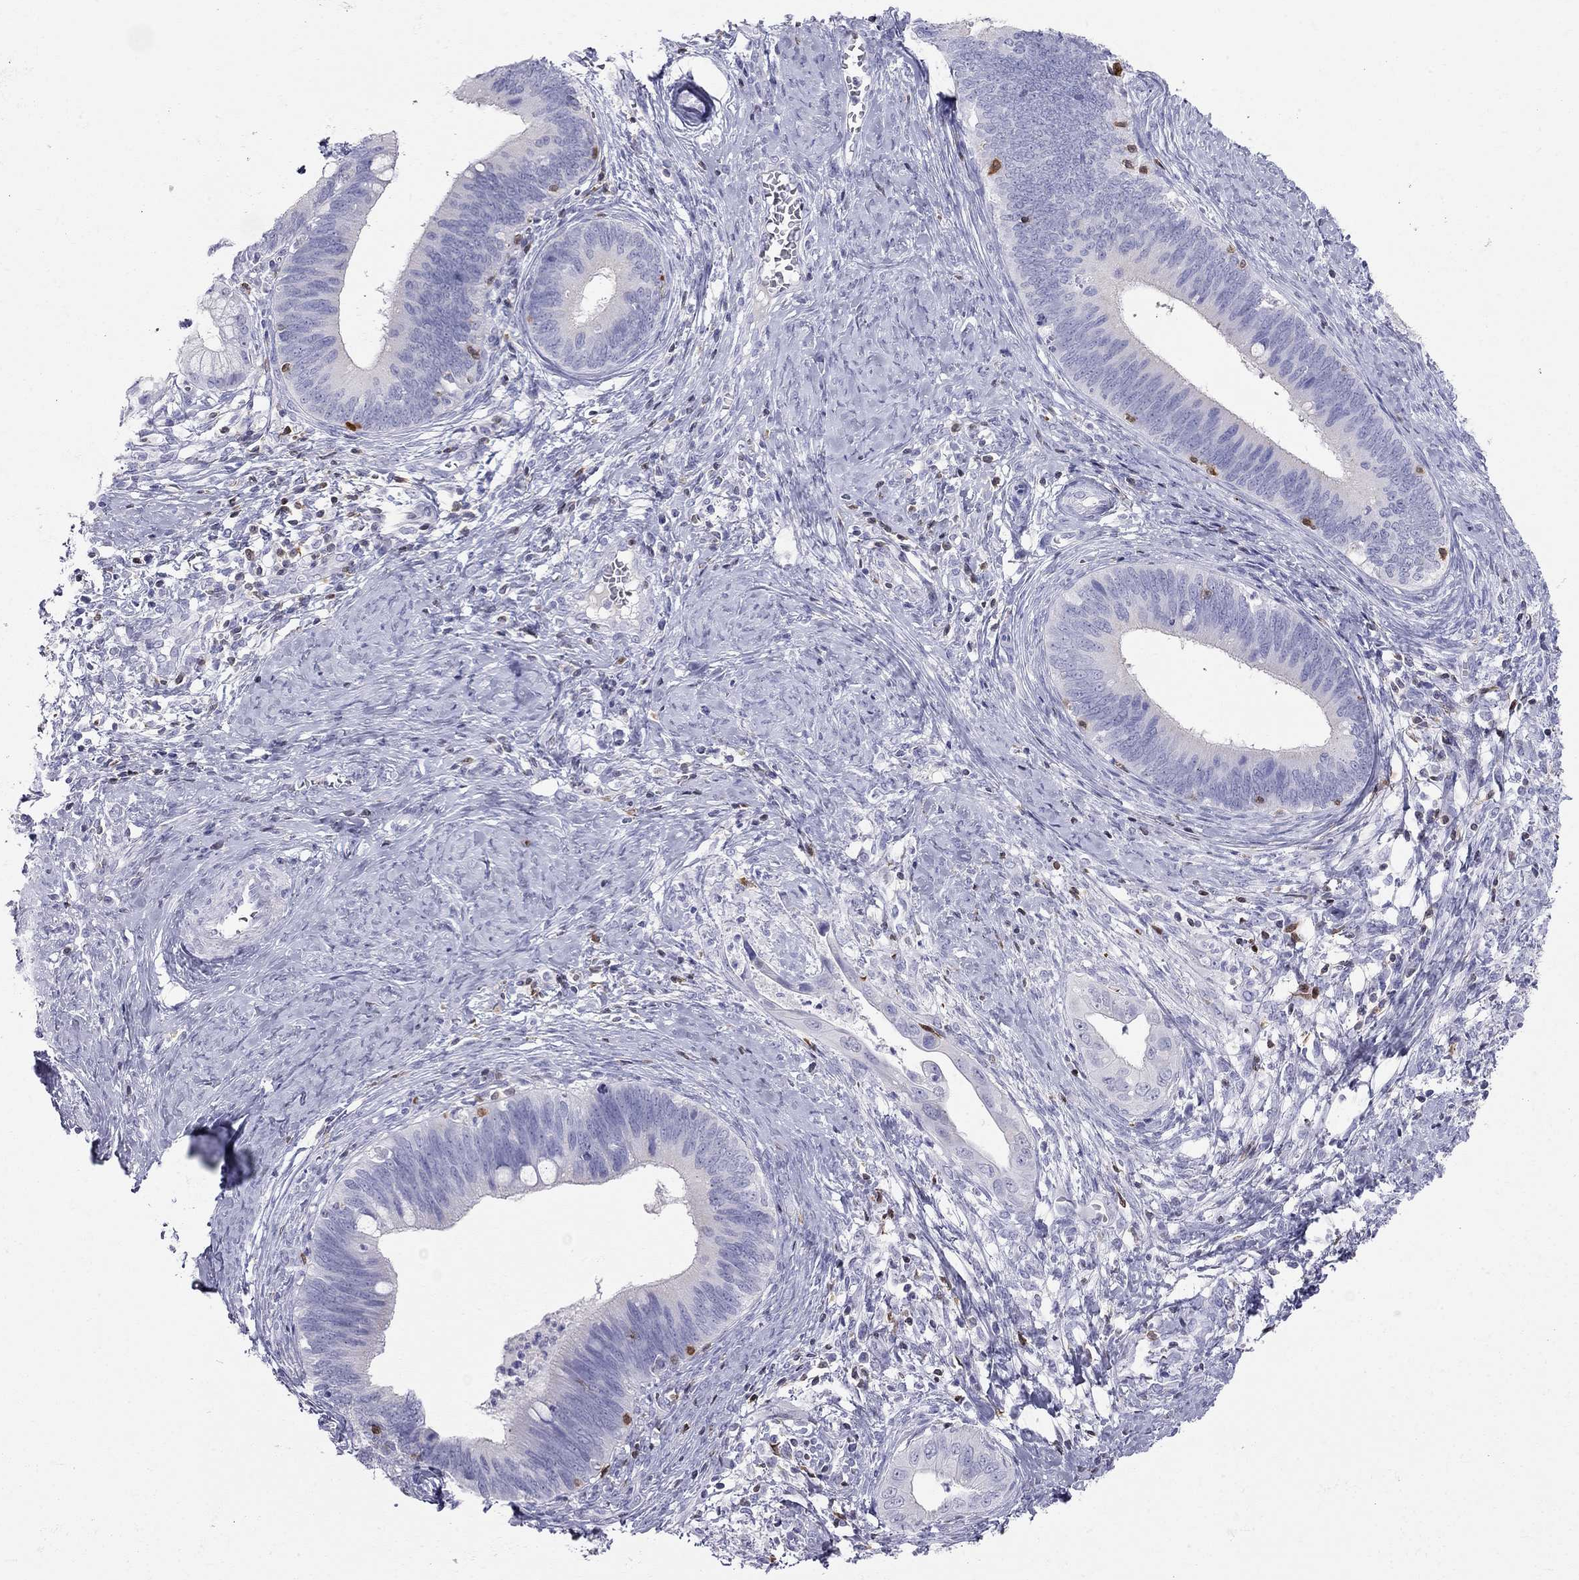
{"staining": {"intensity": "negative", "quantity": "none", "location": "none"}, "tissue": "cervical cancer", "cell_type": "Tumor cells", "image_type": "cancer", "snomed": [{"axis": "morphology", "description": "Adenocarcinoma, NOS"}, {"axis": "topography", "description": "Cervix"}], "caption": "This is an immunohistochemistry image of cervical cancer. There is no expression in tumor cells.", "gene": "SH2D2A", "patient": {"sex": "female", "age": 42}}